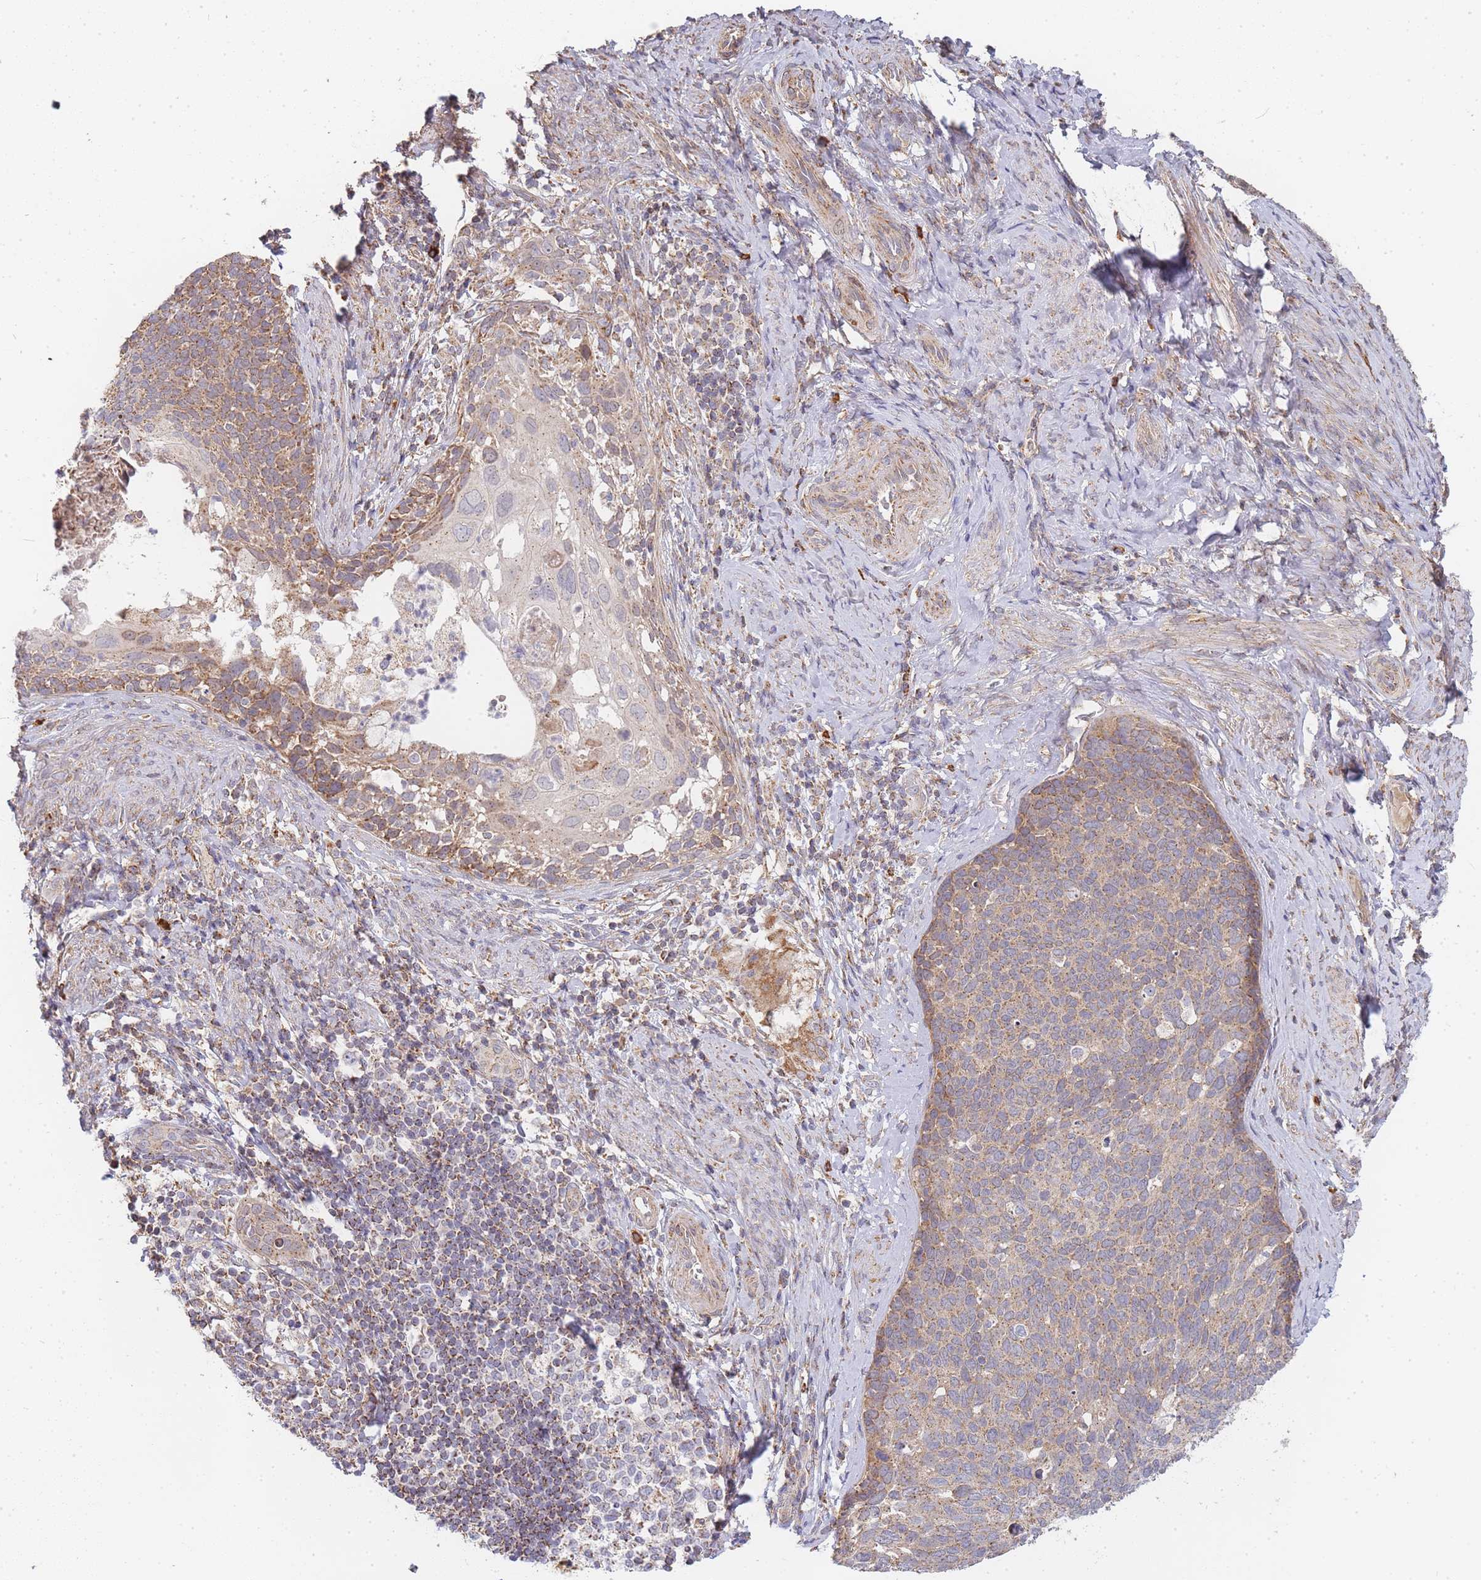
{"staining": {"intensity": "moderate", "quantity": "25%-75%", "location": "cytoplasmic/membranous"}, "tissue": "cervical cancer", "cell_type": "Tumor cells", "image_type": "cancer", "snomed": [{"axis": "morphology", "description": "Squamous cell carcinoma, NOS"}, {"axis": "topography", "description": "Cervix"}], "caption": "Protein expression analysis of human cervical cancer reveals moderate cytoplasmic/membranous staining in approximately 25%-75% of tumor cells.", "gene": "ADCY9", "patient": {"sex": "female", "age": 80}}